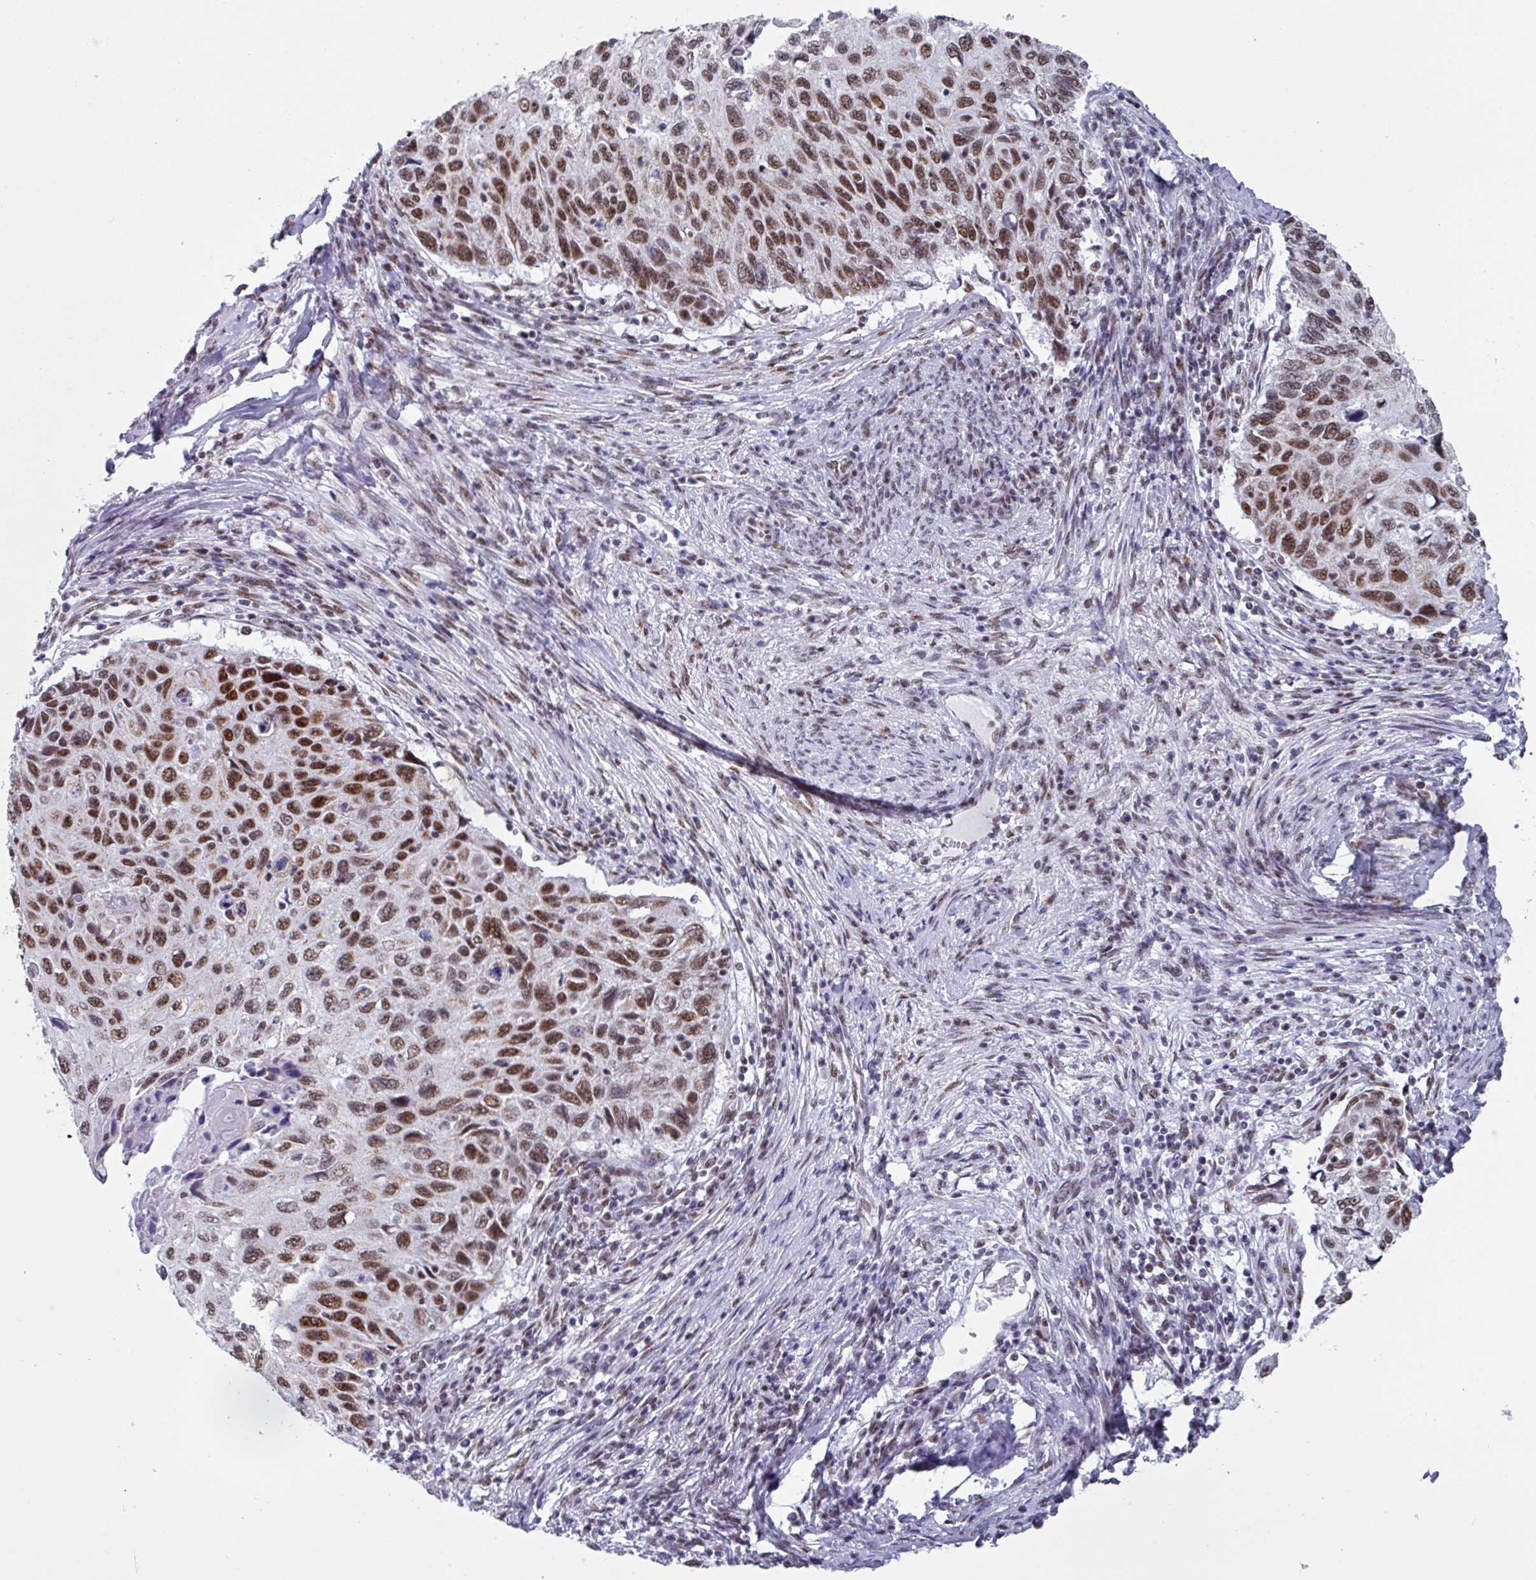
{"staining": {"intensity": "moderate", "quantity": ">75%", "location": "nuclear"}, "tissue": "cervical cancer", "cell_type": "Tumor cells", "image_type": "cancer", "snomed": [{"axis": "morphology", "description": "Squamous cell carcinoma, NOS"}, {"axis": "topography", "description": "Cervix"}], "caption": "Immunohistochemistry (DAB (3,3'-diaminobenzidine)) staining of squamous cell carcinoma (cervical) shows moderate nuclear protein staining in about >75% of tumor cells.", "gene": "PUF60", "patient": {"sex": "female", "age": 70}}